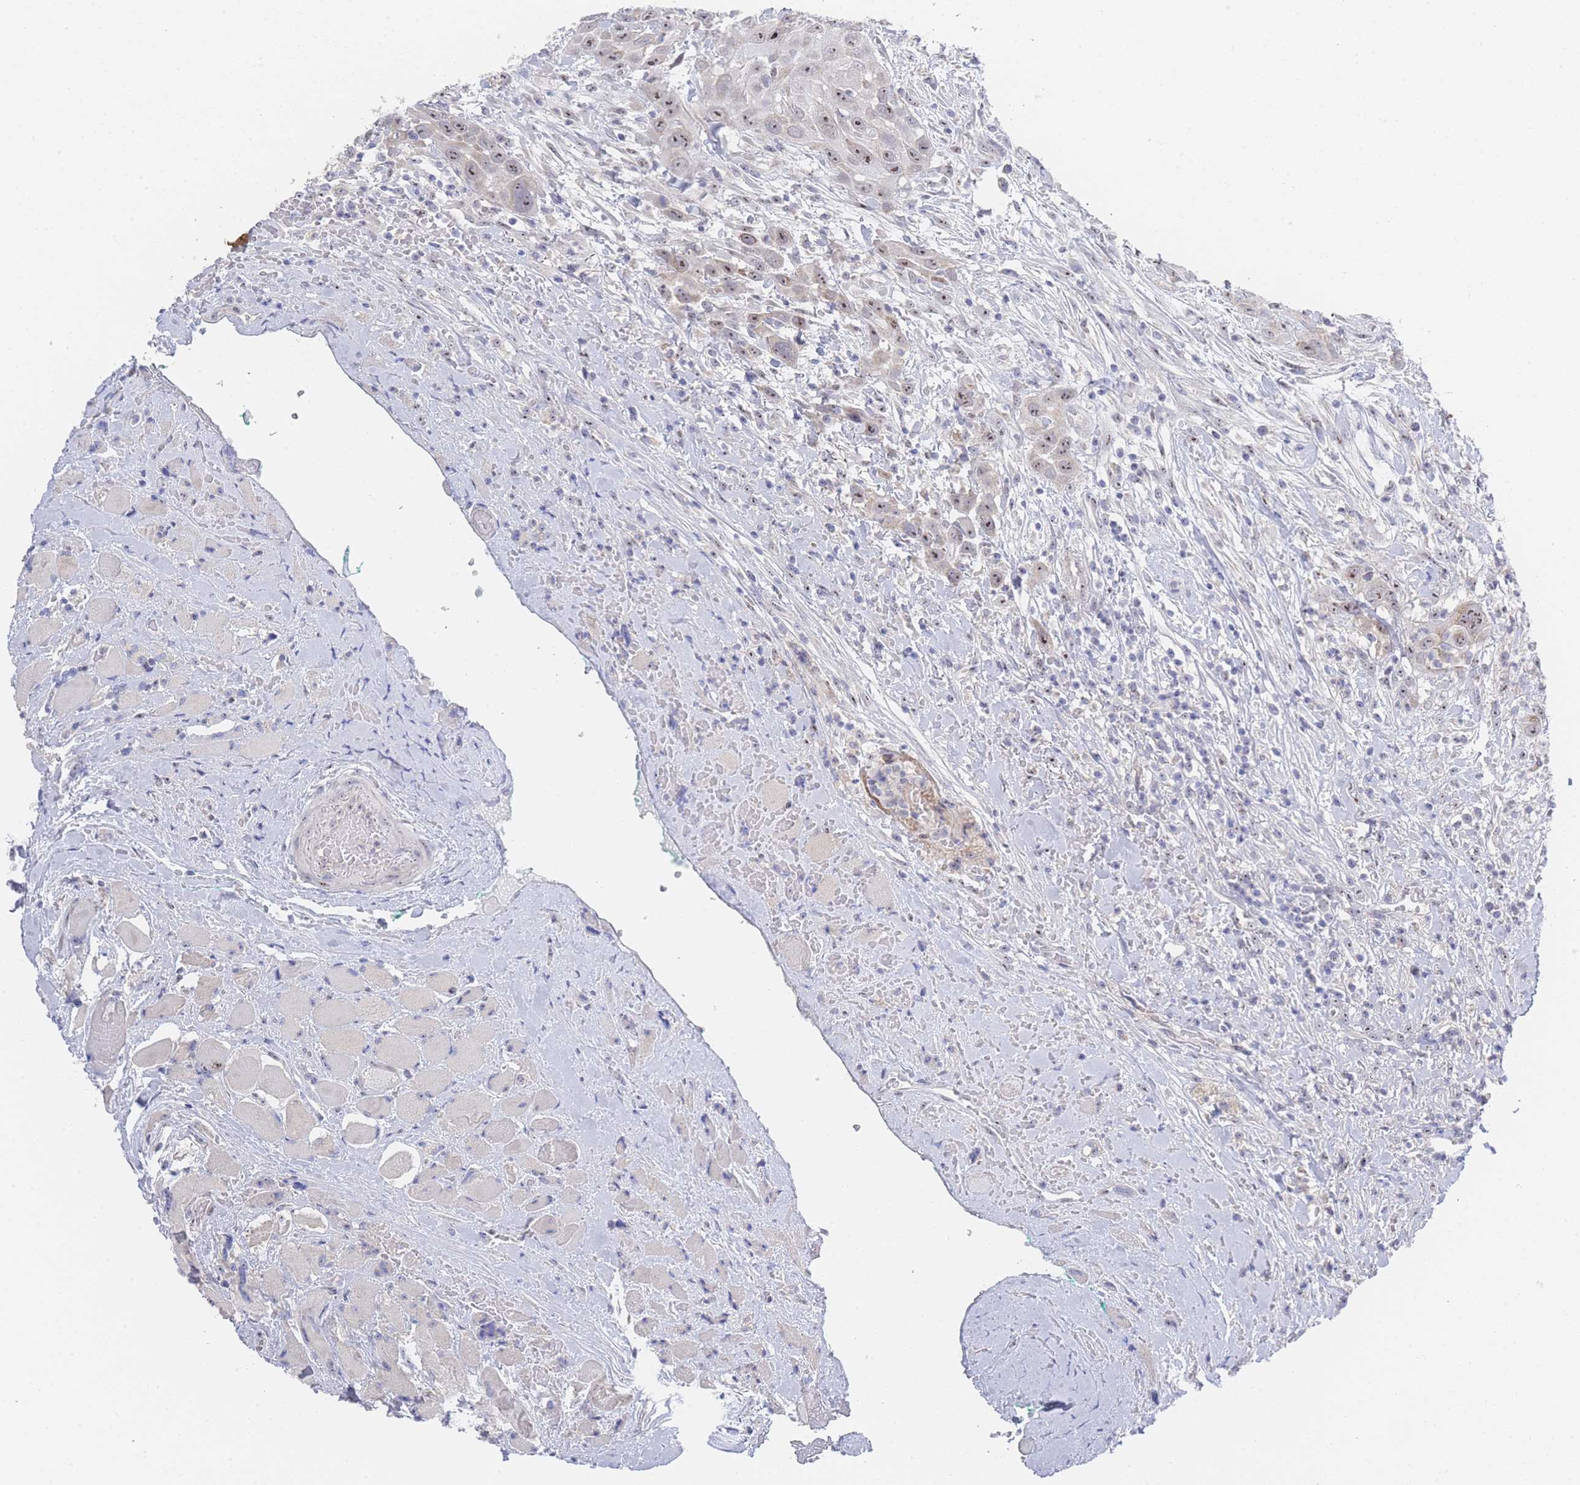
{"staining": {"intensity": "moderate", "quantity": ">75%", "location": "nuclear"}, "tissue": "head and neck cancer", "cell_type": "Tumor cells", "image_type": "cancer", "snomed": [{"axis": "morphology", "description": "Squamous cell carcinoma, NOS"}, {"axis": "topography", "description": "Head-Neck"}], "caption": "IHC (DAB (3,3'-diaminobenzidine)) staining of human squamous cell carcinoma (head and neck) reveals moderate nuclear protein positivity in approximately >75% of tumor cells.", "gene": "ZNF142", "patient": {"sex": "male", "age": 81}}